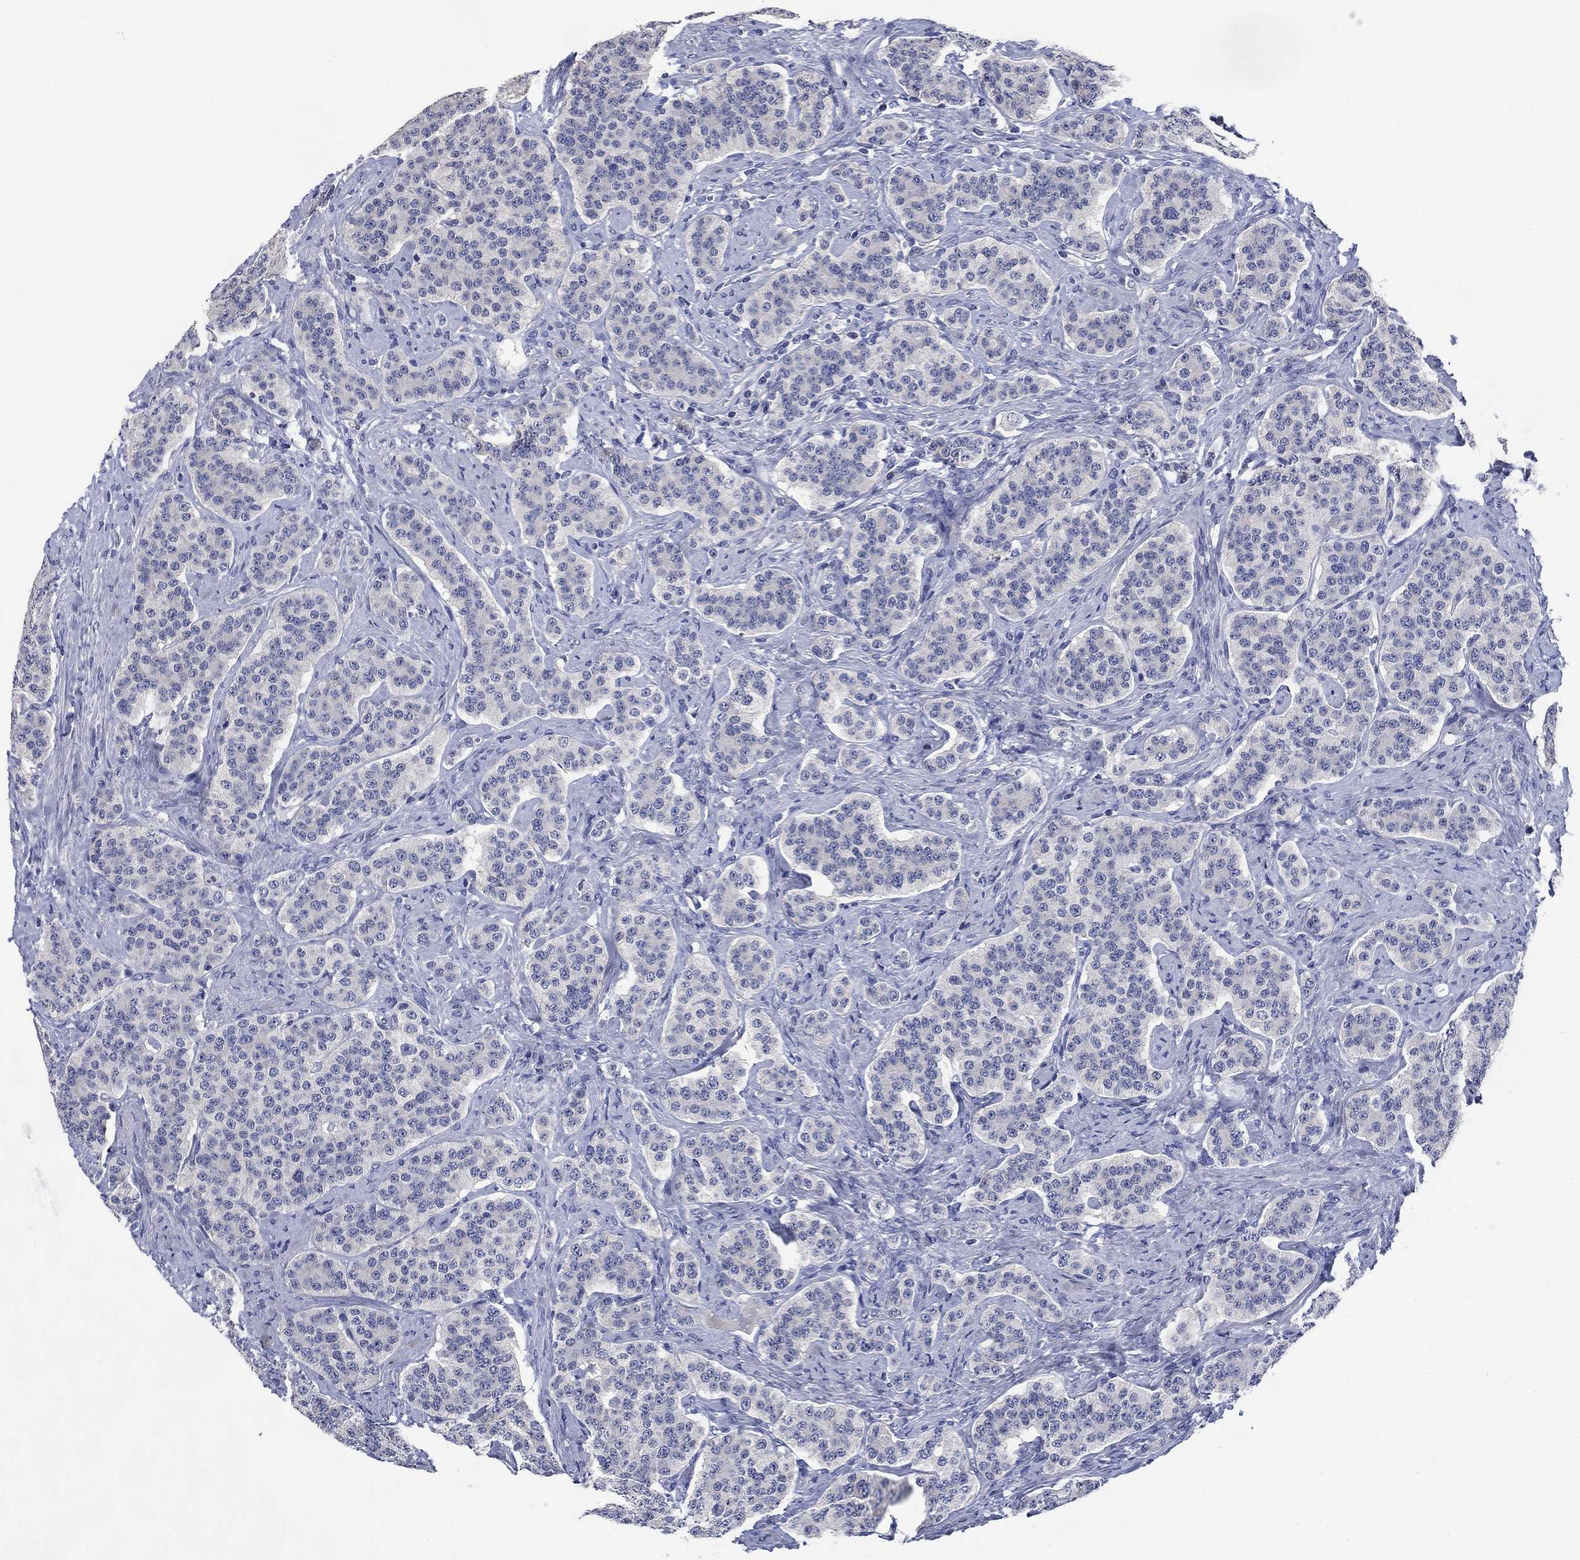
{"staining": {"intensity": "negative", "quantity": "none", "location": "none"}, "tissue": "carcinoid", "cell_type": "Tumor cells", "image_type": "cancer", "snomed": [{"axis": "morphology", "description": "Carcinoid, malignant, NOS"}, {"axis": "topography", "description": "Small intestine"}], "caption": "Tumor cells show no significant expression in carcinoid.", "gene": "DAZL", "patient": {"sex": "female", "age": 58}}